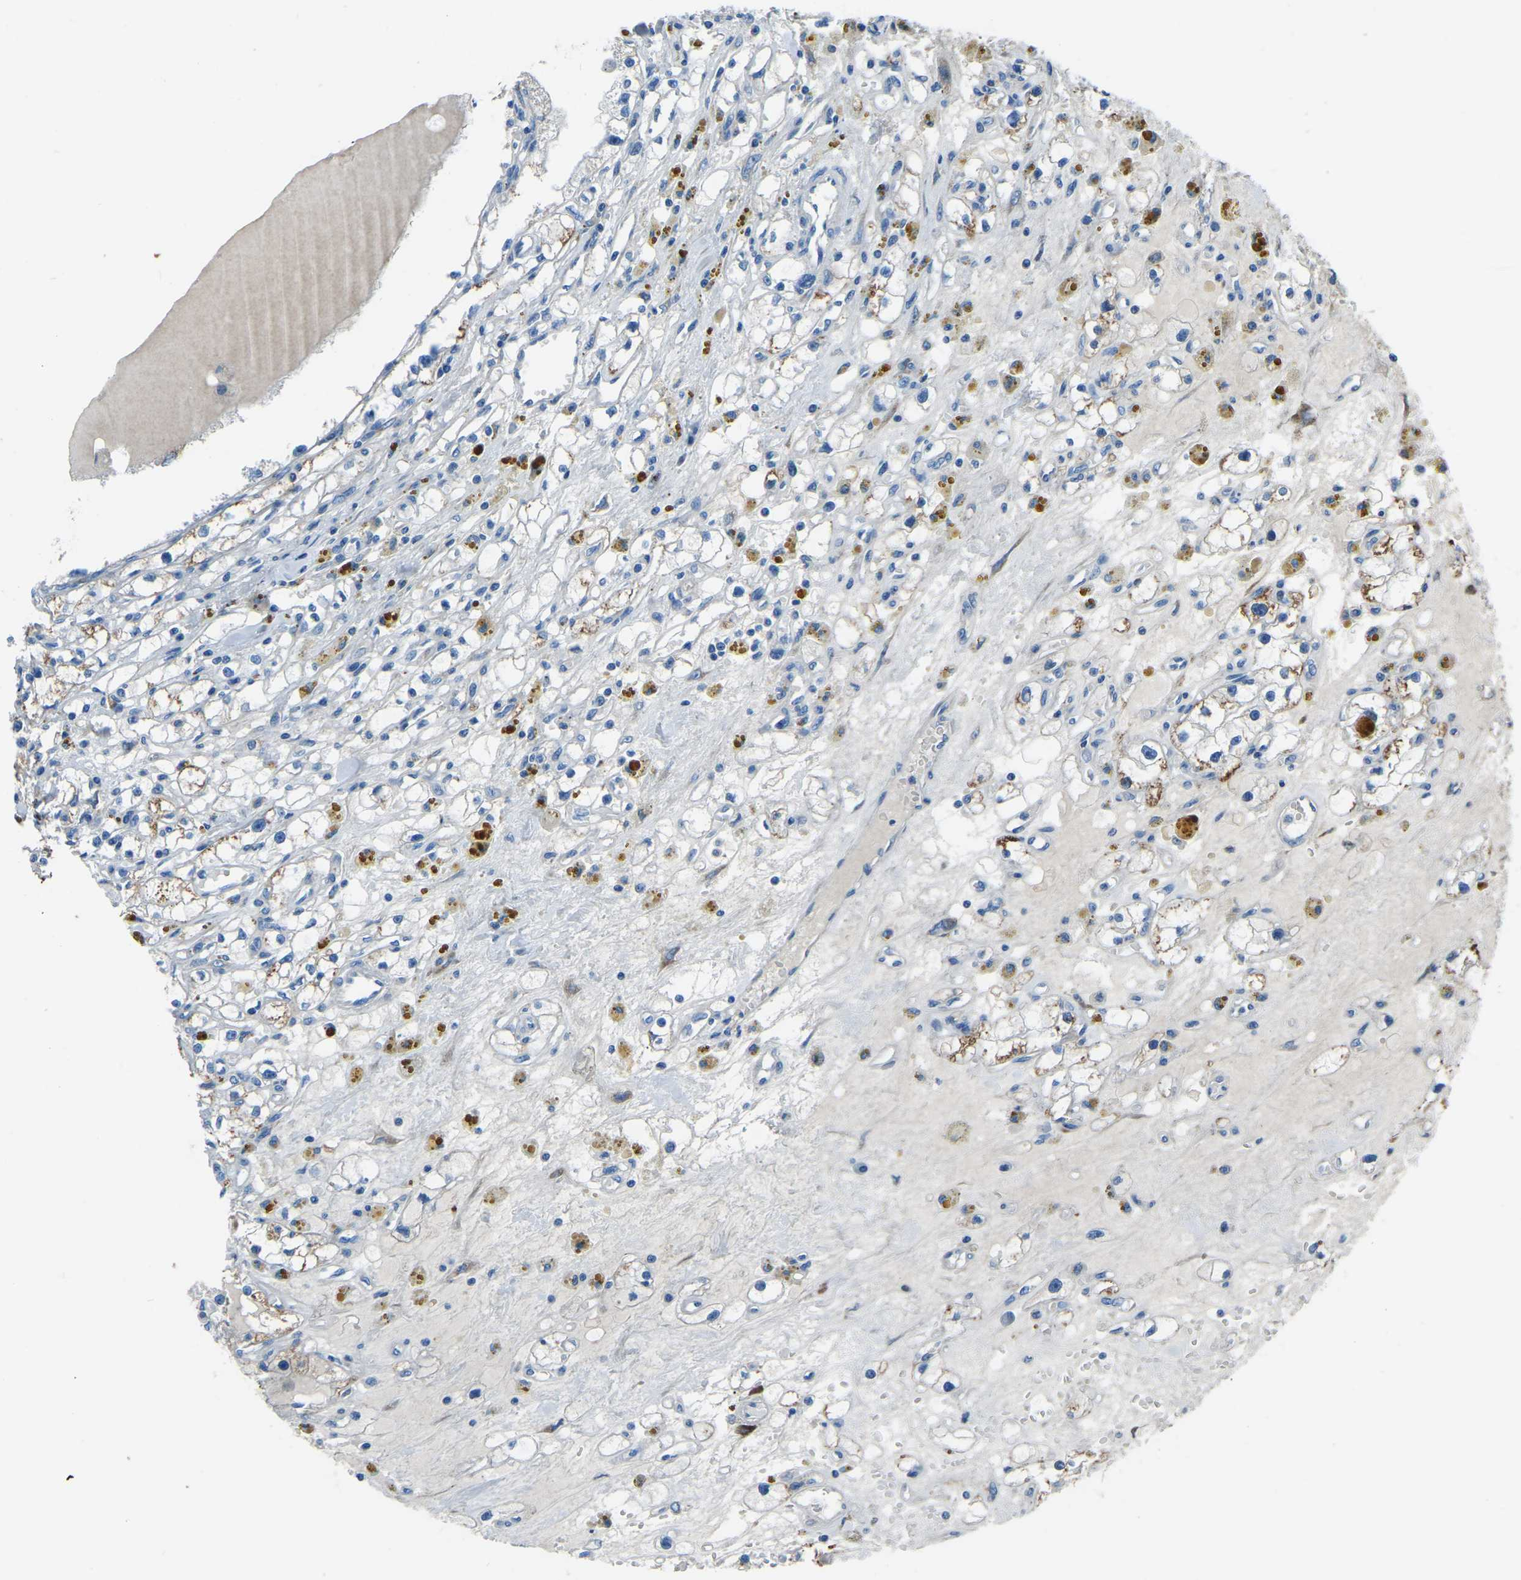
{"staining": {"intensity": "moderate", "quantity": "25%-75%", "location": "cytoplasmic/membranous"}, "tissue": "renal cancer", "cell_type": "Tumor cells", "image_type": "cancer", "snomed": [{"axis": "morphology", "description": "Adenocarcinoma, NOS"}, {"axis": "topography", "description": "Kidney"}], "caption": "DAB (3,3'-diaminobenzidine) immunohistochemical staining of adenocarcinoma (renal) shows moderate cytoplasmic/membranous protein positivity in about 25%-75% of tumor cells. Nuclei are stained in blue.", "gene": "COL3A1", "patient": {"sex": "male", "age": 56}}